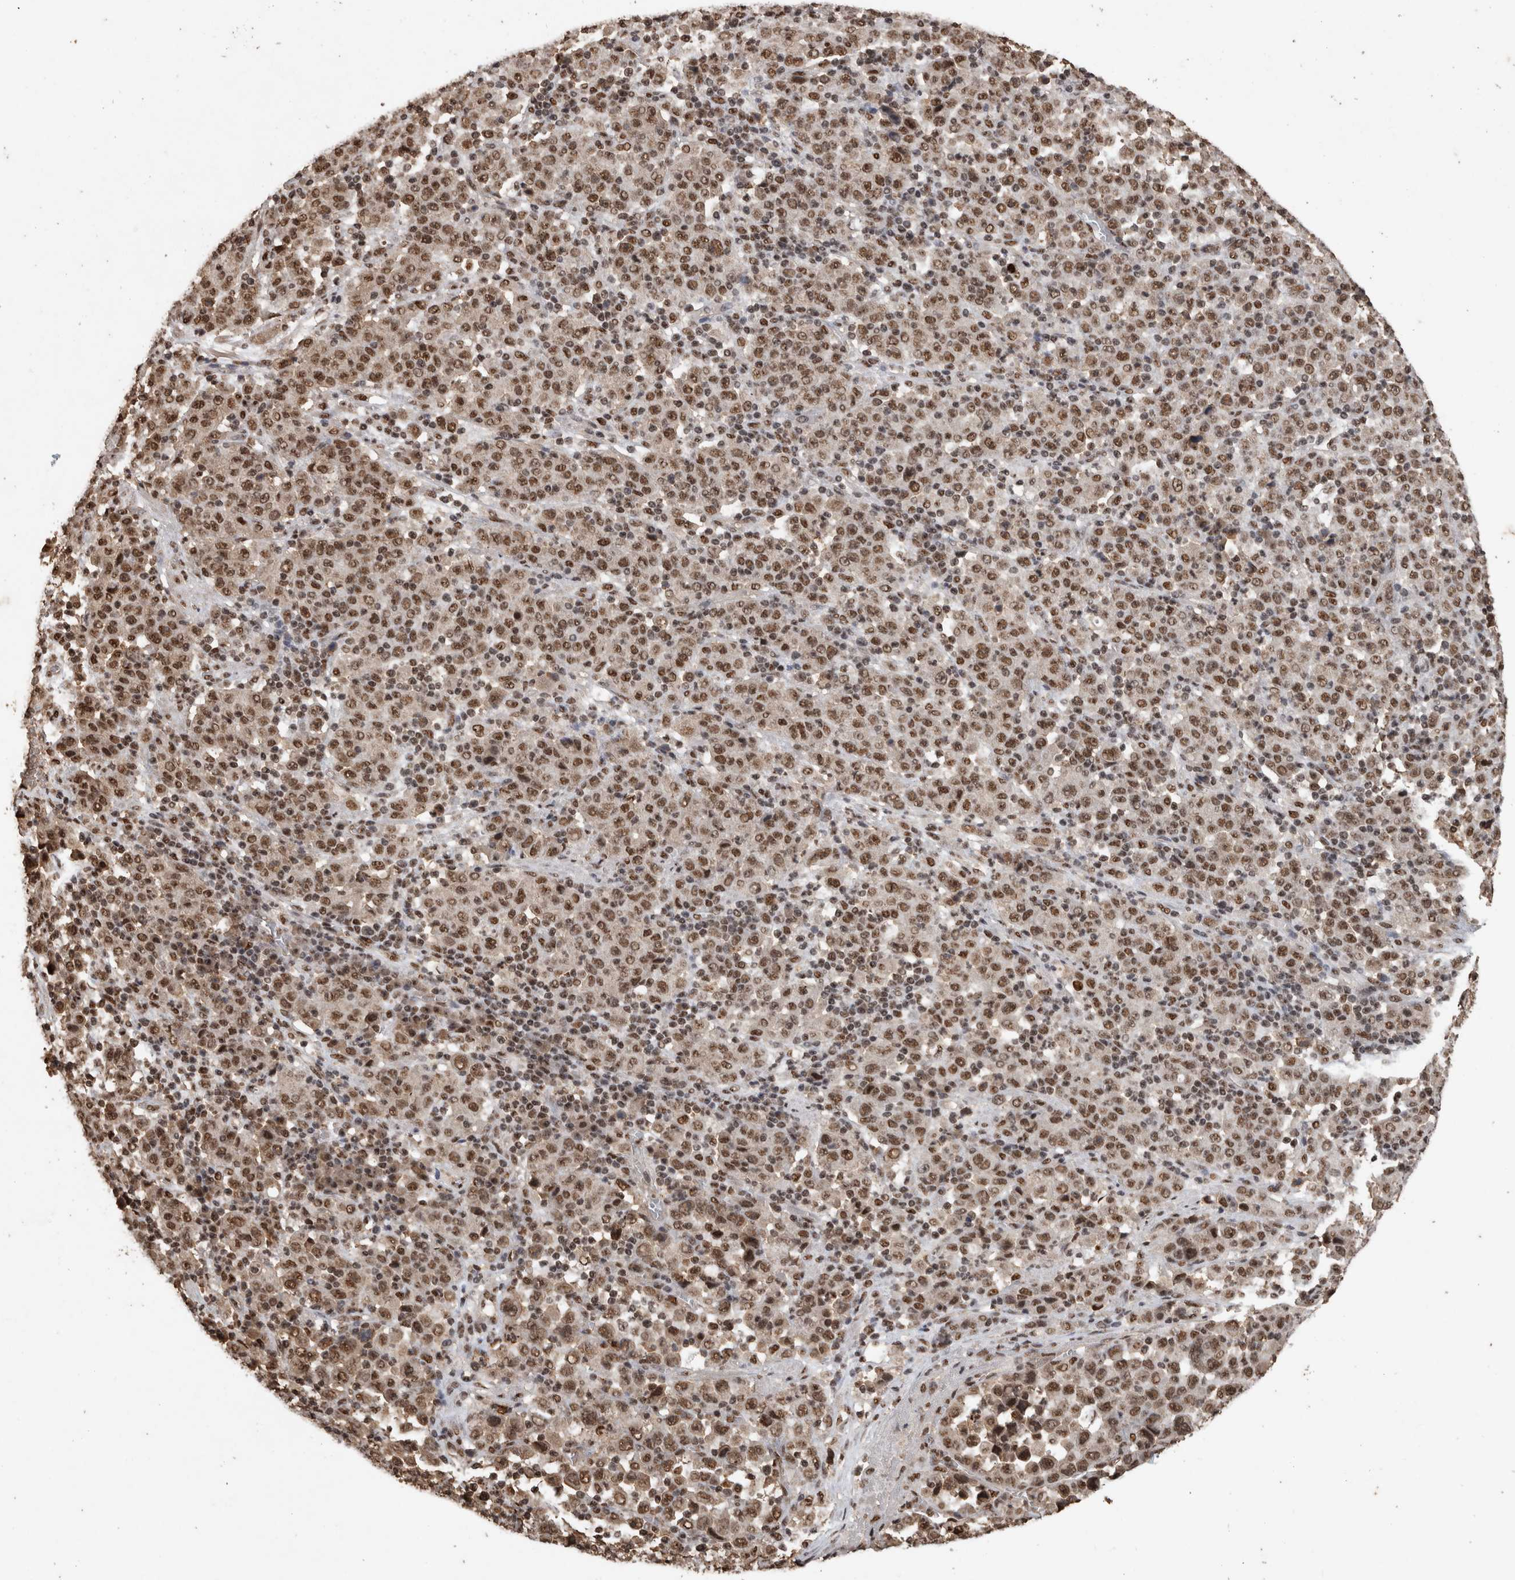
{"staining": {"intensity": "moderate", "quantity": ">75%", "location": "nuclear"}, "tissue": "stomach cancer", "cell_type": "Tumor cells", "image_type": "cancer", "snomed": [{"axis": "morphology", "description": "Normal tissue, NOS"}, {"axis": "morphology", "description": "Adenocarcinoma, NOS"}, {"axis": "topography", "description": "Stomach, upper"}, {"axis": "topography", "description": "Stomach"}], "caption": "This image reveals immunohistochemistry (IHC) staining of human adenocarcinoma (stomach), with medium moderate nuclear expression in approximately >75% of tumor cells.", "gene": "RAD50", "patient": {"sex": "male", "age": 59}}